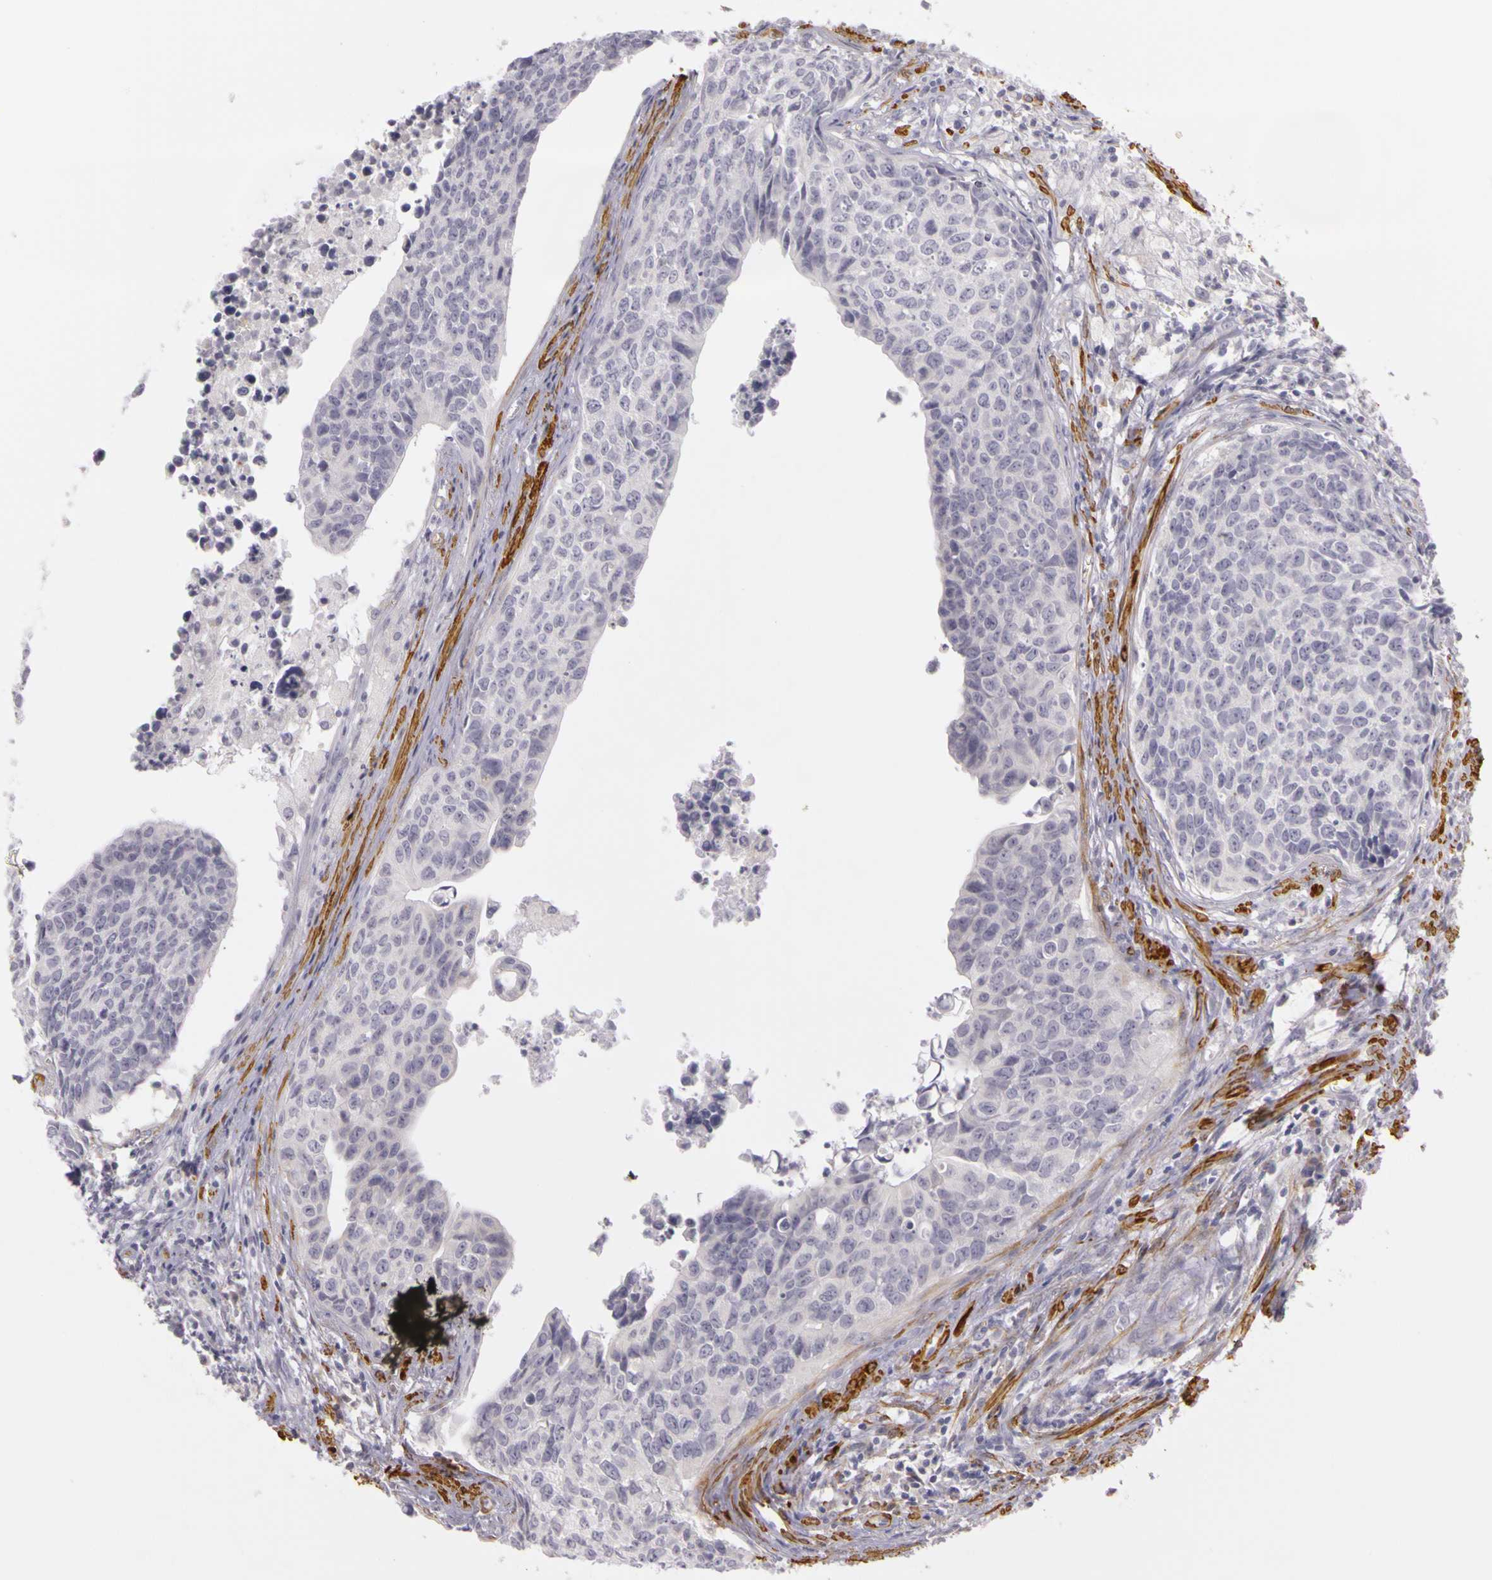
{"staining": {"intensity": "negative", "quantity": "none", "location": "none"}, "tissue": "urothelial cancer", "cell_type": "Tumor cells", "image_type": "cancer", "snomed": [{"axis": "morphology", "description": "Urothelial carcinoma, High grade"}, {"axis": "topography", "description": "Urinary bladder"}], "caption": "This is an immunohistochemistry image of high-grade urothelial carcinoma. There is no expression in tumor cells.", "gene": "CNTN2", "patient": {"sex": "male", "age": 81}}